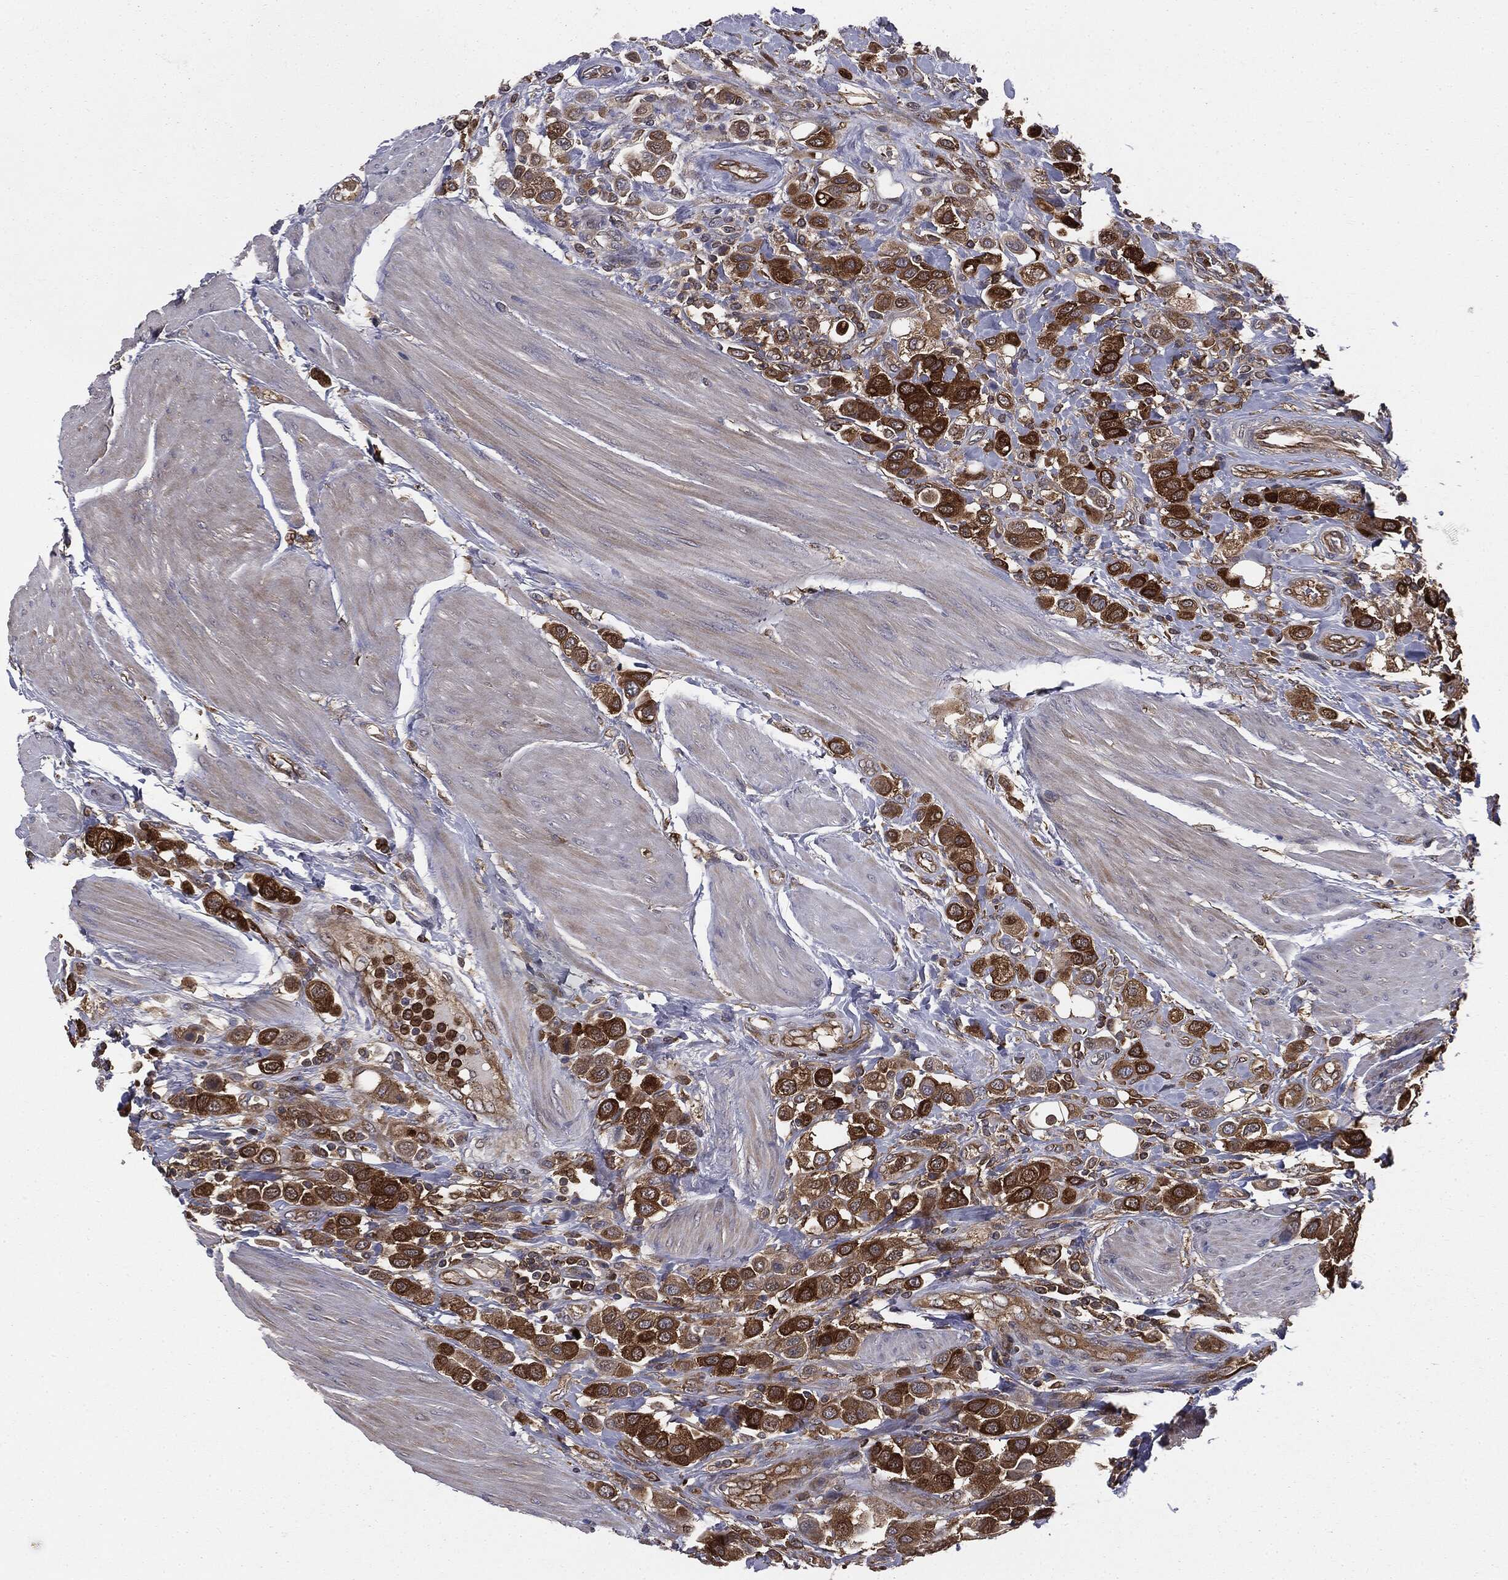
{"staining": {"intensity": "strong", "quantity": ">75%", "location": "cytoplasmic/membranous"}, "tissue": "urothelial cancer", "cell_type": "Tumor cells", "image_type": "cancer", "snomed": [{"axis": "morphology", "description": "Urothelial carcinoma, High grade"}, {"axis": "topography", "description": "Urinary bladder"}], "caption": "Strong cytoplasmic/membranous protein positivity is identified in approximately >75% of tumor cells in high-grade urothelial carcinoma.", "gene": "GNB5", "patient": {"sex": "male", "age": 50}}